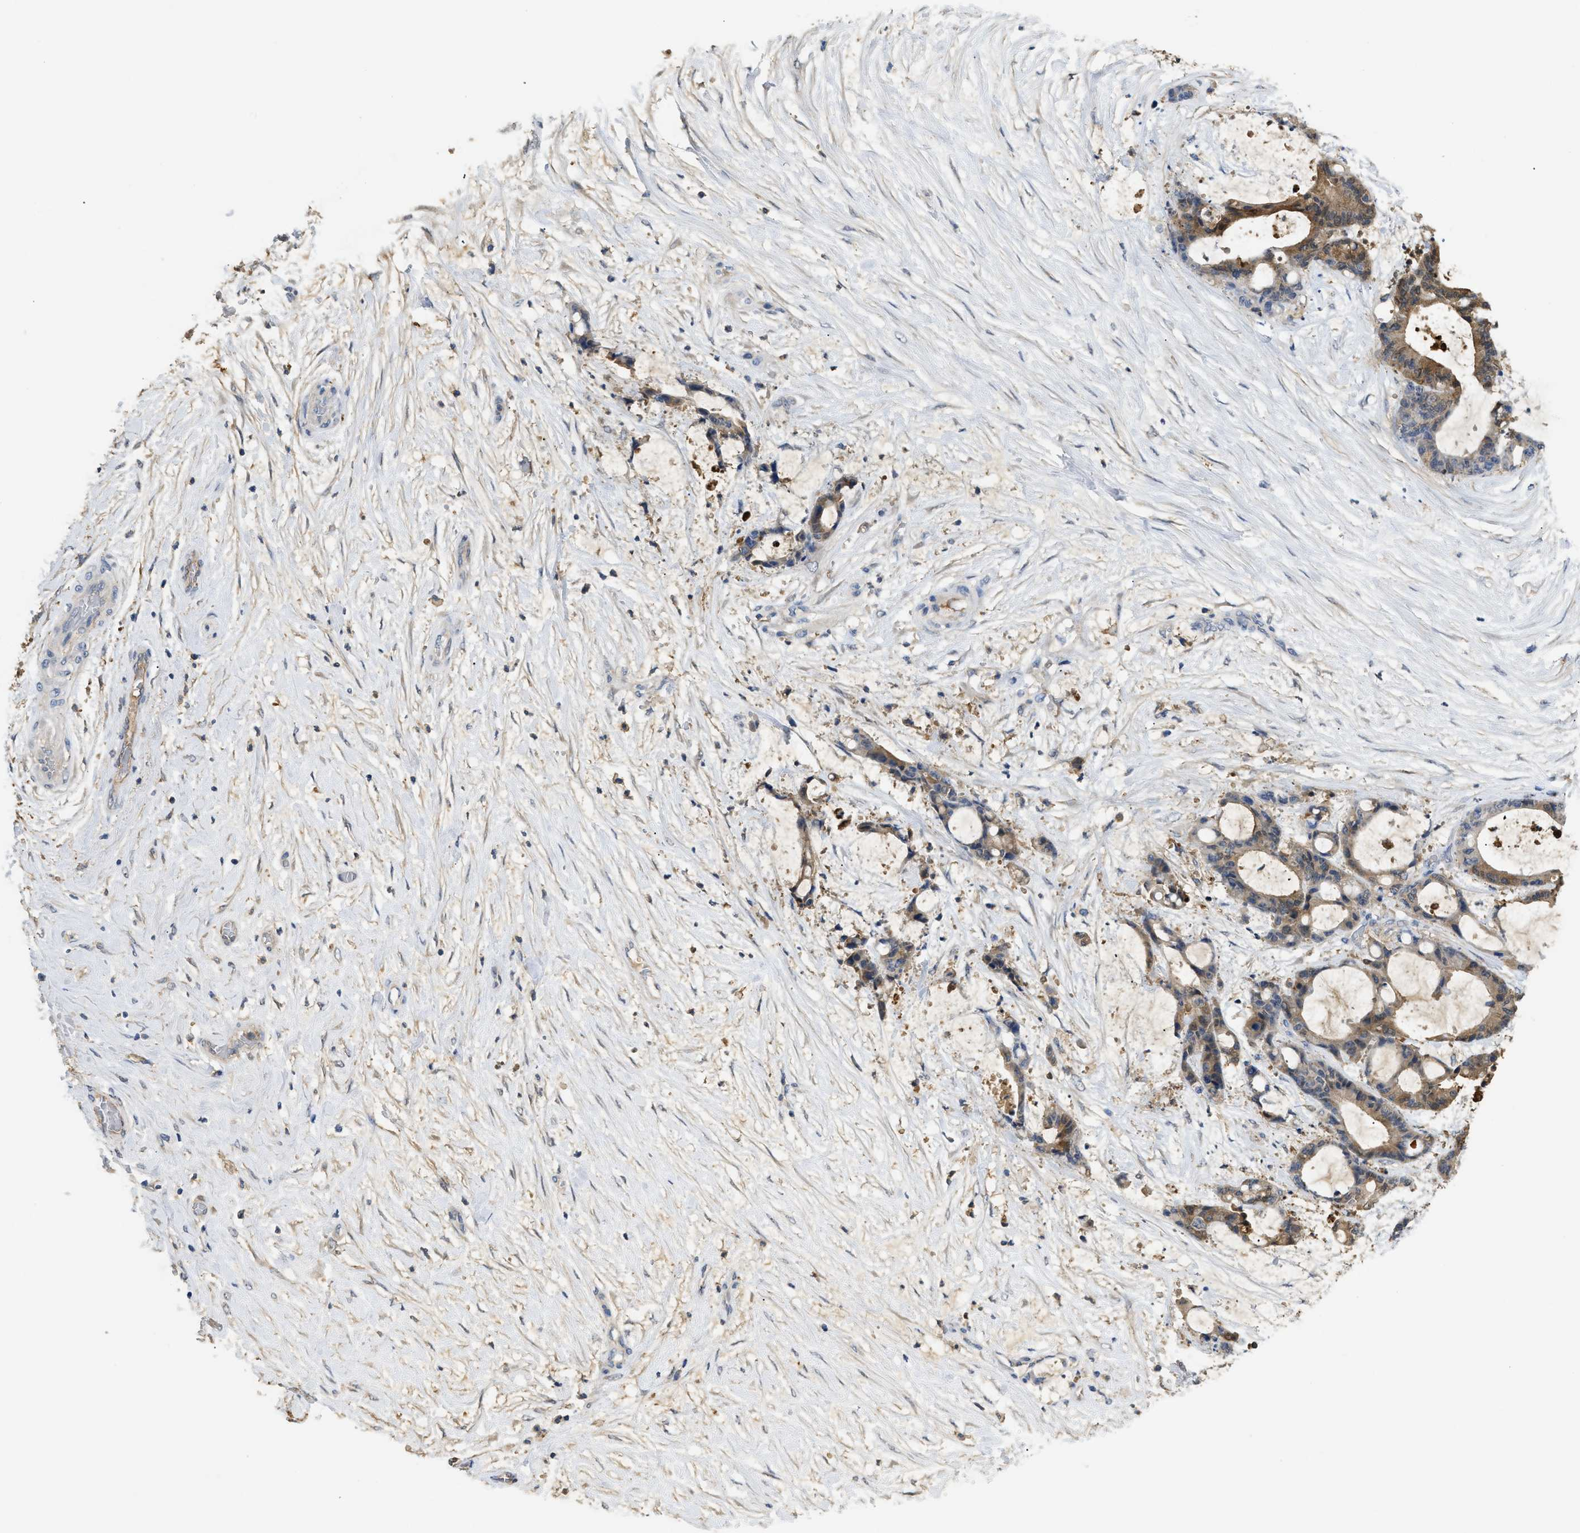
{"staining": {"intensity": "moderate", "quantity": "25%-75%", "location": "cytoplasmic/membranous"}, "tissue": "liver cancer", "cell_type": "Tumor cells", "image_type": "cancer", "snomed": [{"axis": "morphology", "description": "Cholangiocarcinoma"}, {"axis": "topography", "description": "Liver"}], "caption": "Moderate cytoplasmic/membranous staining for a protein is seen in about 25%-75% of tumor cells of liver cancer using immunohistochemistry.", "gene": "ANXA4", "patient": {"sex": "female", "age": 73}}